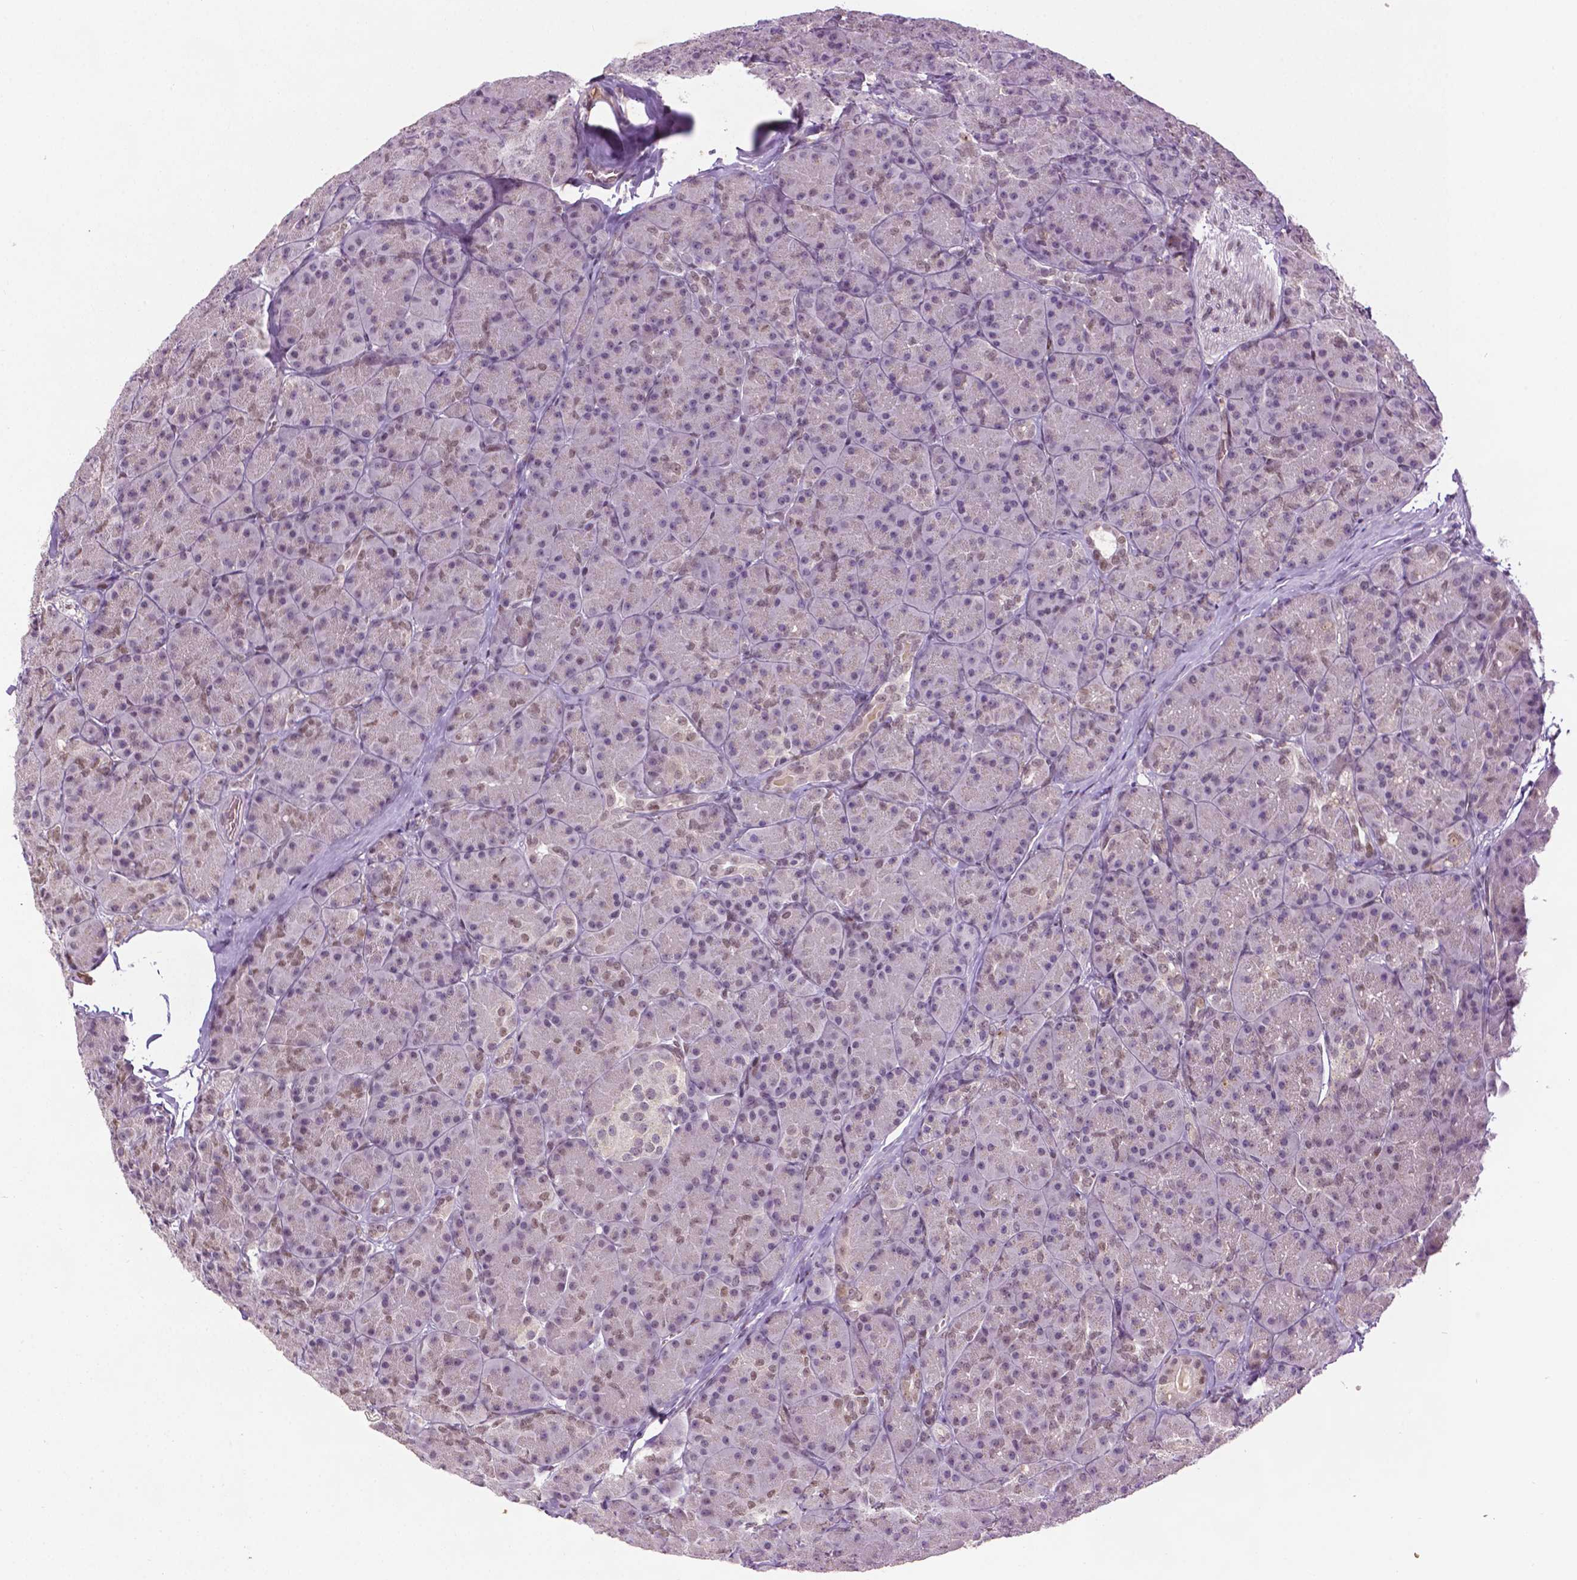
{"staining": {"intensity": "moderate", "quantity": "<25%", "location": "nuclear"}, "tissue": "pancreas", "cell_type": "Exocrine glandular cells", "image_type": "normal", "snomed": [{"axis": "morphology", "description": "Normal tissue, NOS"}, {"axis": "topography", "description": "Pancreas"}], "caption": "Brown immunohistochemical staining in unremarkable human pancreas exhibits moderate nuclear positivity in approximately <25% of exocrine glandular cells. The staining is performed using DAB (3,3'-diaminobenzidine) brown chromogen to label protein expression. The nuclei are counter-stained blue using hematoxylin.", "gene": "ZNF41", "patient": {"sex": "male", "age": 57}}